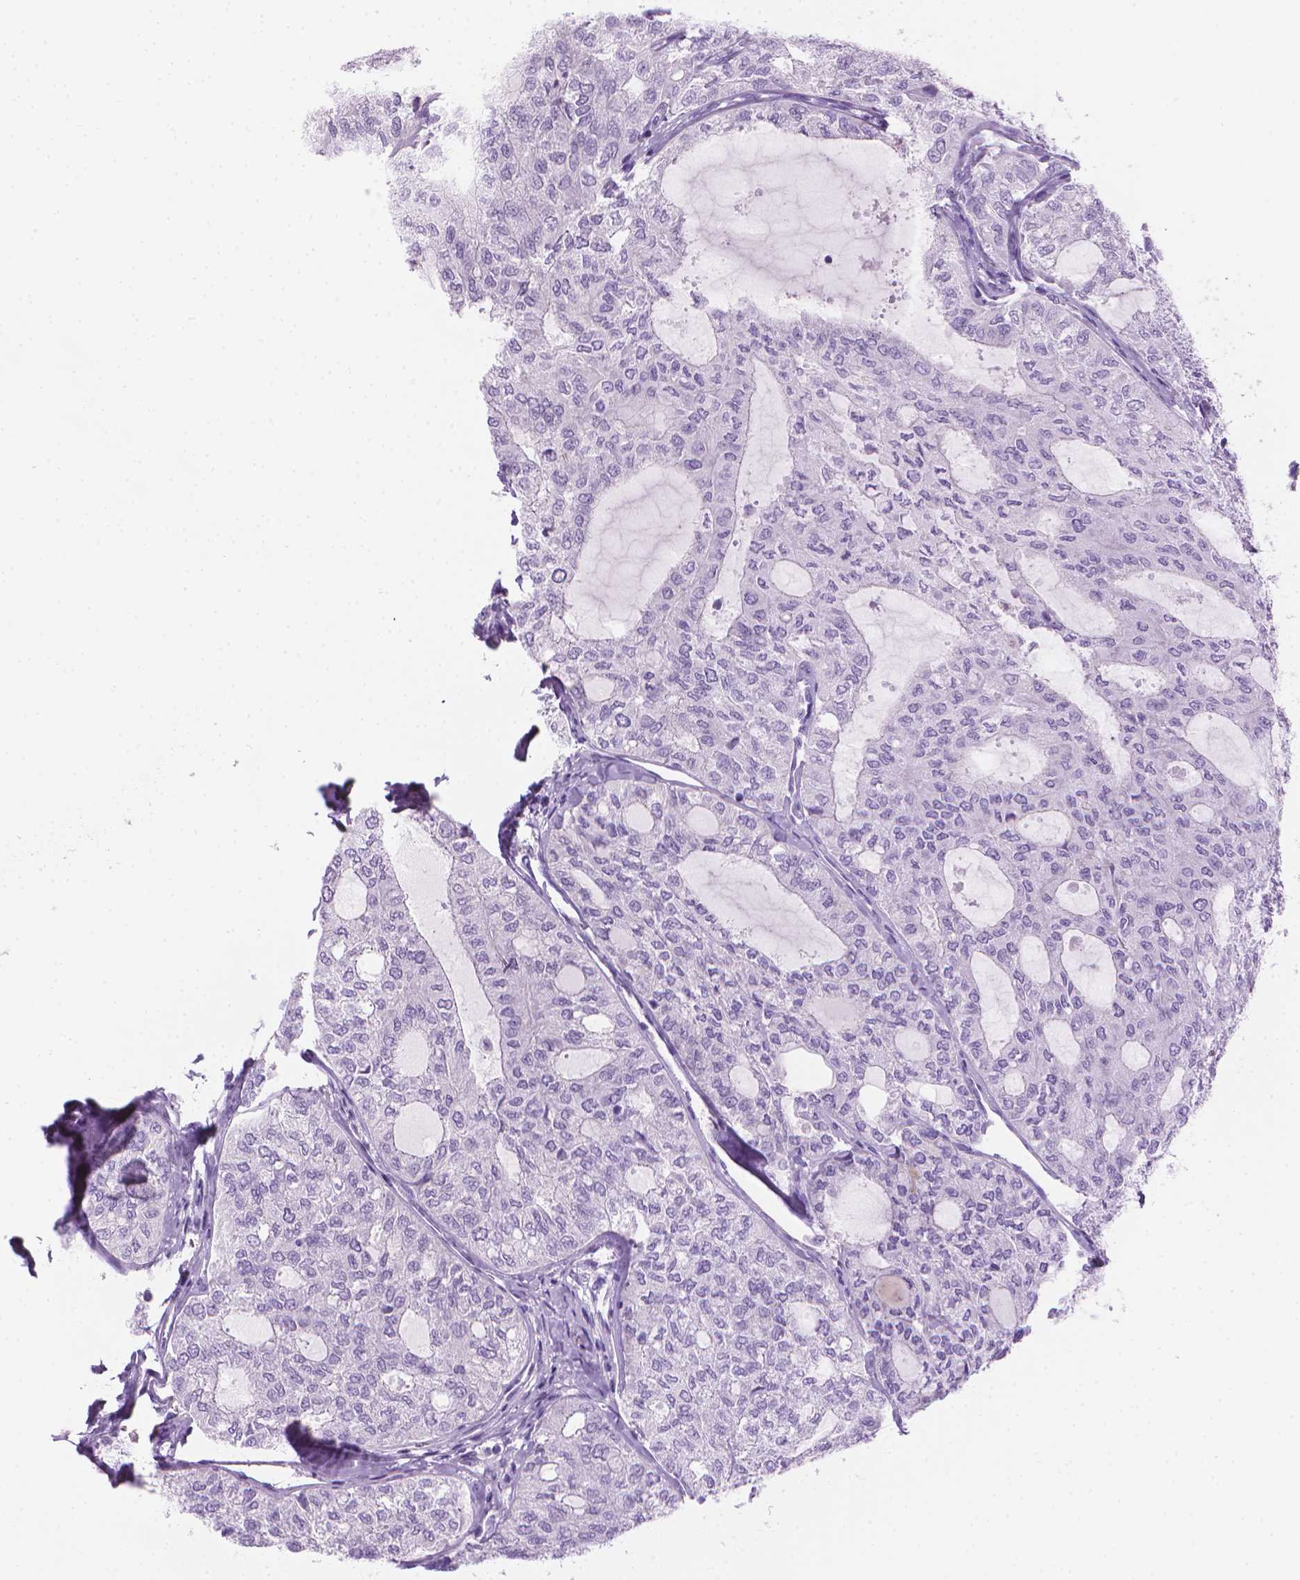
{"staining": {"intensity": "negative", "quantity": "none", "location": "none"}, "tissue": "thyroid cancer", "cell_type": "Tumor cells", "image_type": "cancer", "snomed": [{"axis": "morphology", "description": "Follicular adenoma carcinoma, NOS"}, {"axis": "topography", "description": "Thyroid gland"}], "caption": "There is no significant positivity in tumor cells of thyroid cancer.", "gene": "TTC29", "patient": {"sex": "male", "age": 75}}